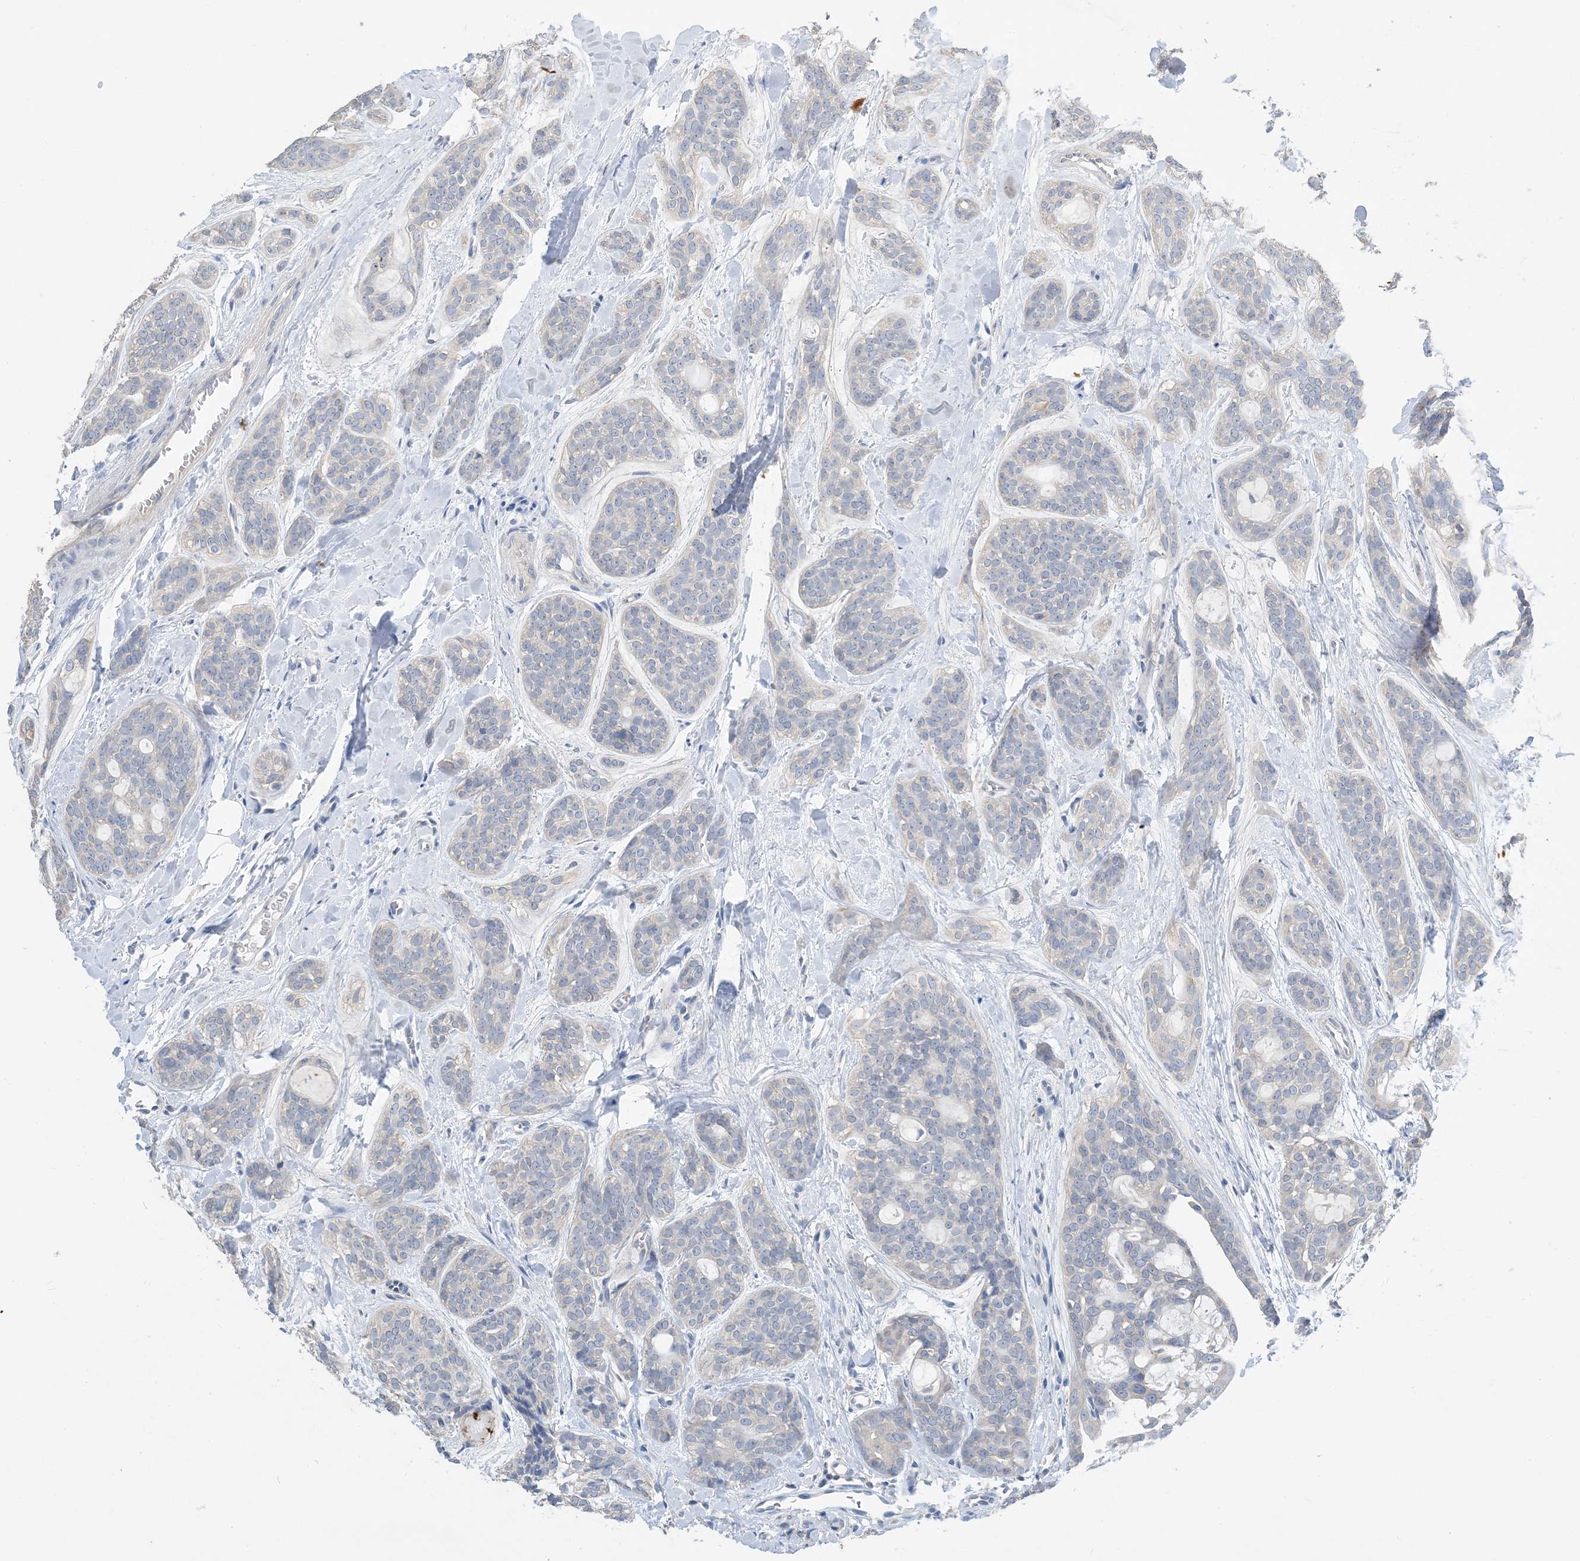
{"staining": {"intensity": "negative", "quantity": "none", "location": "none"}, "tissue": "head and neck cancer", "cell_type": "Tumor cells", "image_type": "cancer", "snomed": [{"axis": "morphology", "description": "Adenocarcinoma, NOS"}, {"axis": "topography", "description": "Head-Neck"}], "caption": "The IHC histopathology image has no significant positivity in tumor cells of head and neck cancer (adenocarcinoma) tissue. (Stains: DAB immunohistochemistry (IHC) with hematoxylin counter stain, Microscopy: brightfield microscopy at high magnification).", "gene": "KPRP", "patient": {"sex": "male", "age": 66}}